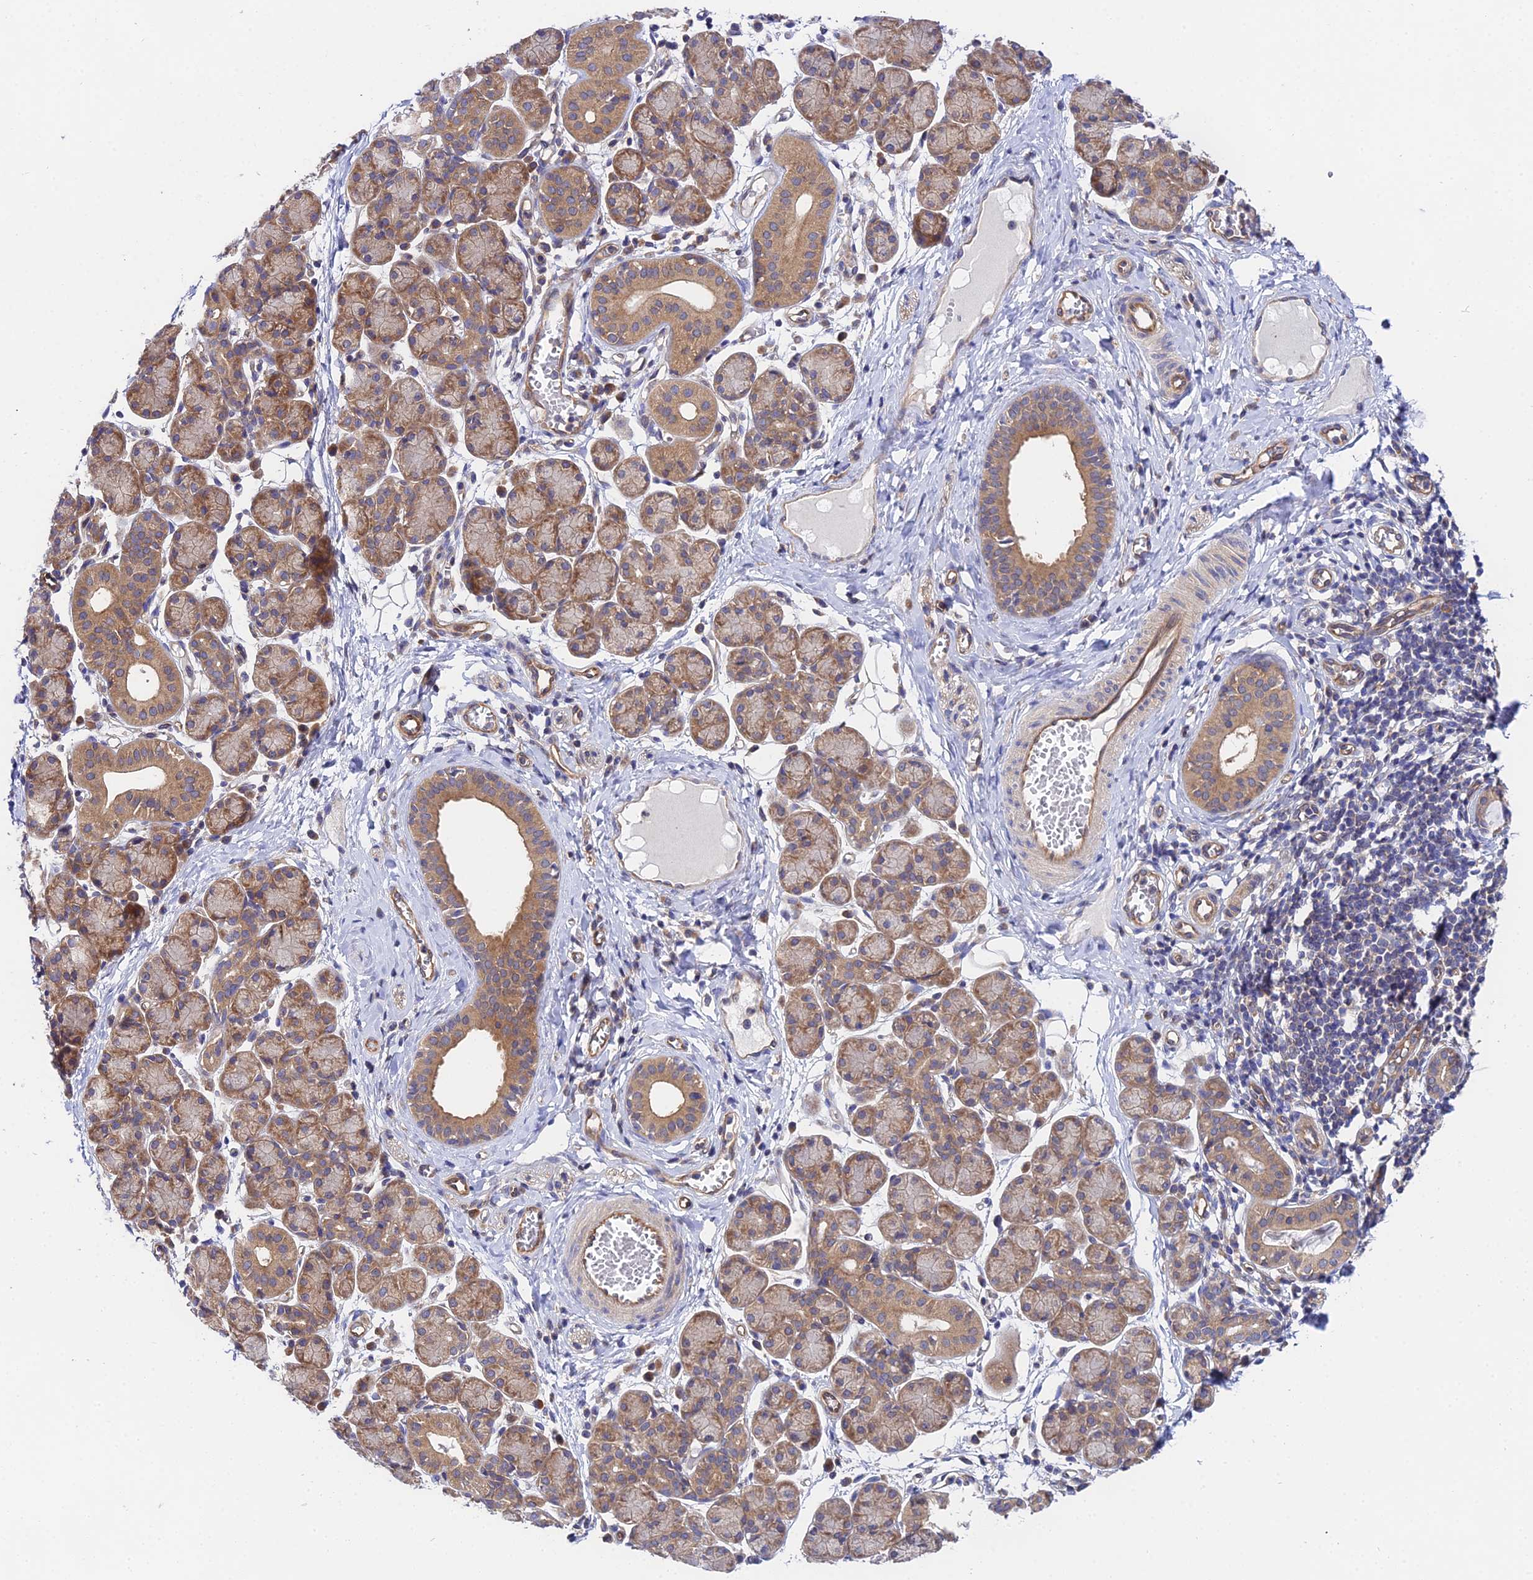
{"staining": {"intensity": "moderate", "quantity": "25%-75%", "location": "cytoplasmic/membranous"}, "tissue": "salivary gland", "cell_type": "Glandular cells", "image_type": "normal", "snomed": [{"axis": "morphology", "description": "Normal tissue, NOS"}, {"axis": "morphology", "description": "Inflammation, NOS"}, {"axis": "topography", "description": "Lymph node"}, {"axis": "topography", "description": "Salivary gland"}], "caption": "Salivary gland stained for a protein shows moderate cytoplasmic/membranous positivity in glandular cells.", "gene": "PPP2R2A", "patient": {"sex": "male", "age": 3}}